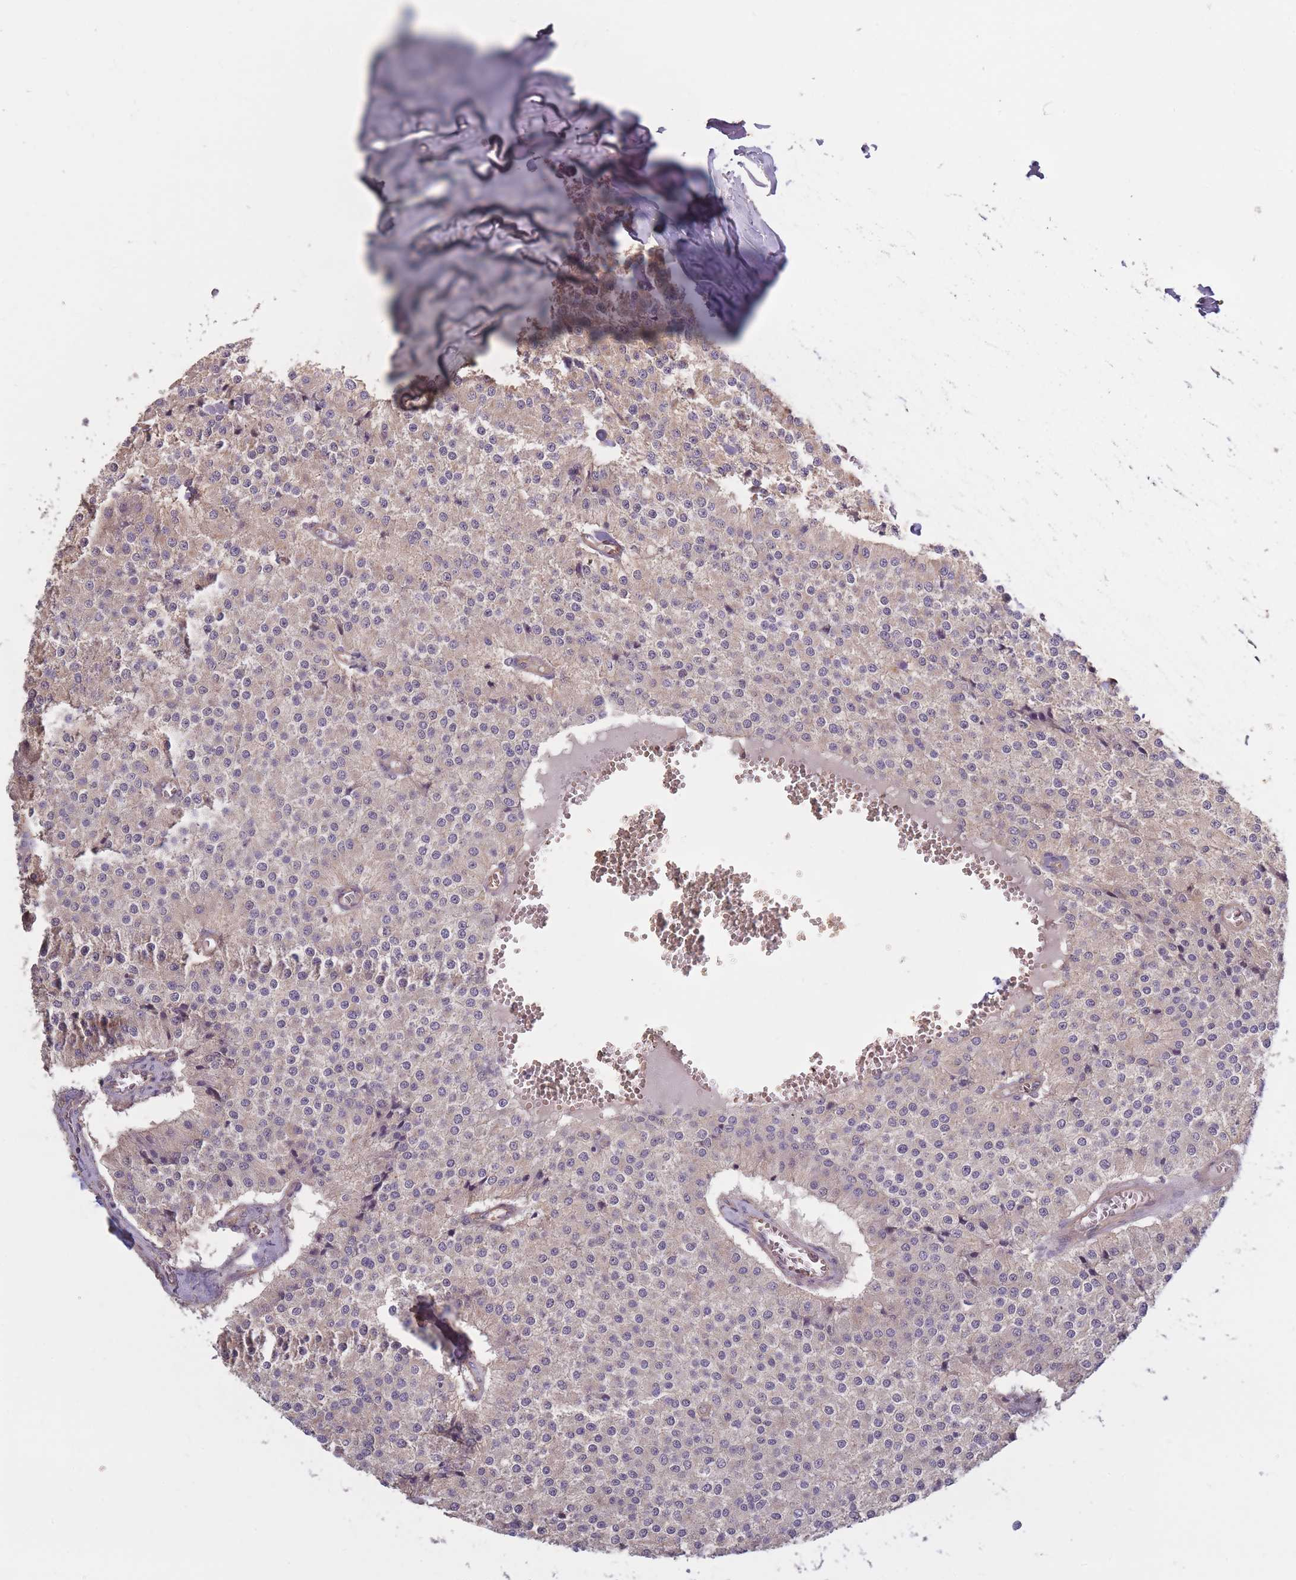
{"staining": {"intensity": "negative", "quantity": "none", "location": "none"}, "tissue": "carcinoid", "cell_type": "Tumor cells", "image_type": "cancer", "snomed": [{"axis": "morphology", "description": "Carcinoid, malignant, NOS"}, {"axis": "topography", "description": "Colon"}], "caption": "Tumor cells are negative for protein expression in human malignant carcinoid.", "gene": "KIAA1755", "patient": {"sex": "female", "age": 52}}